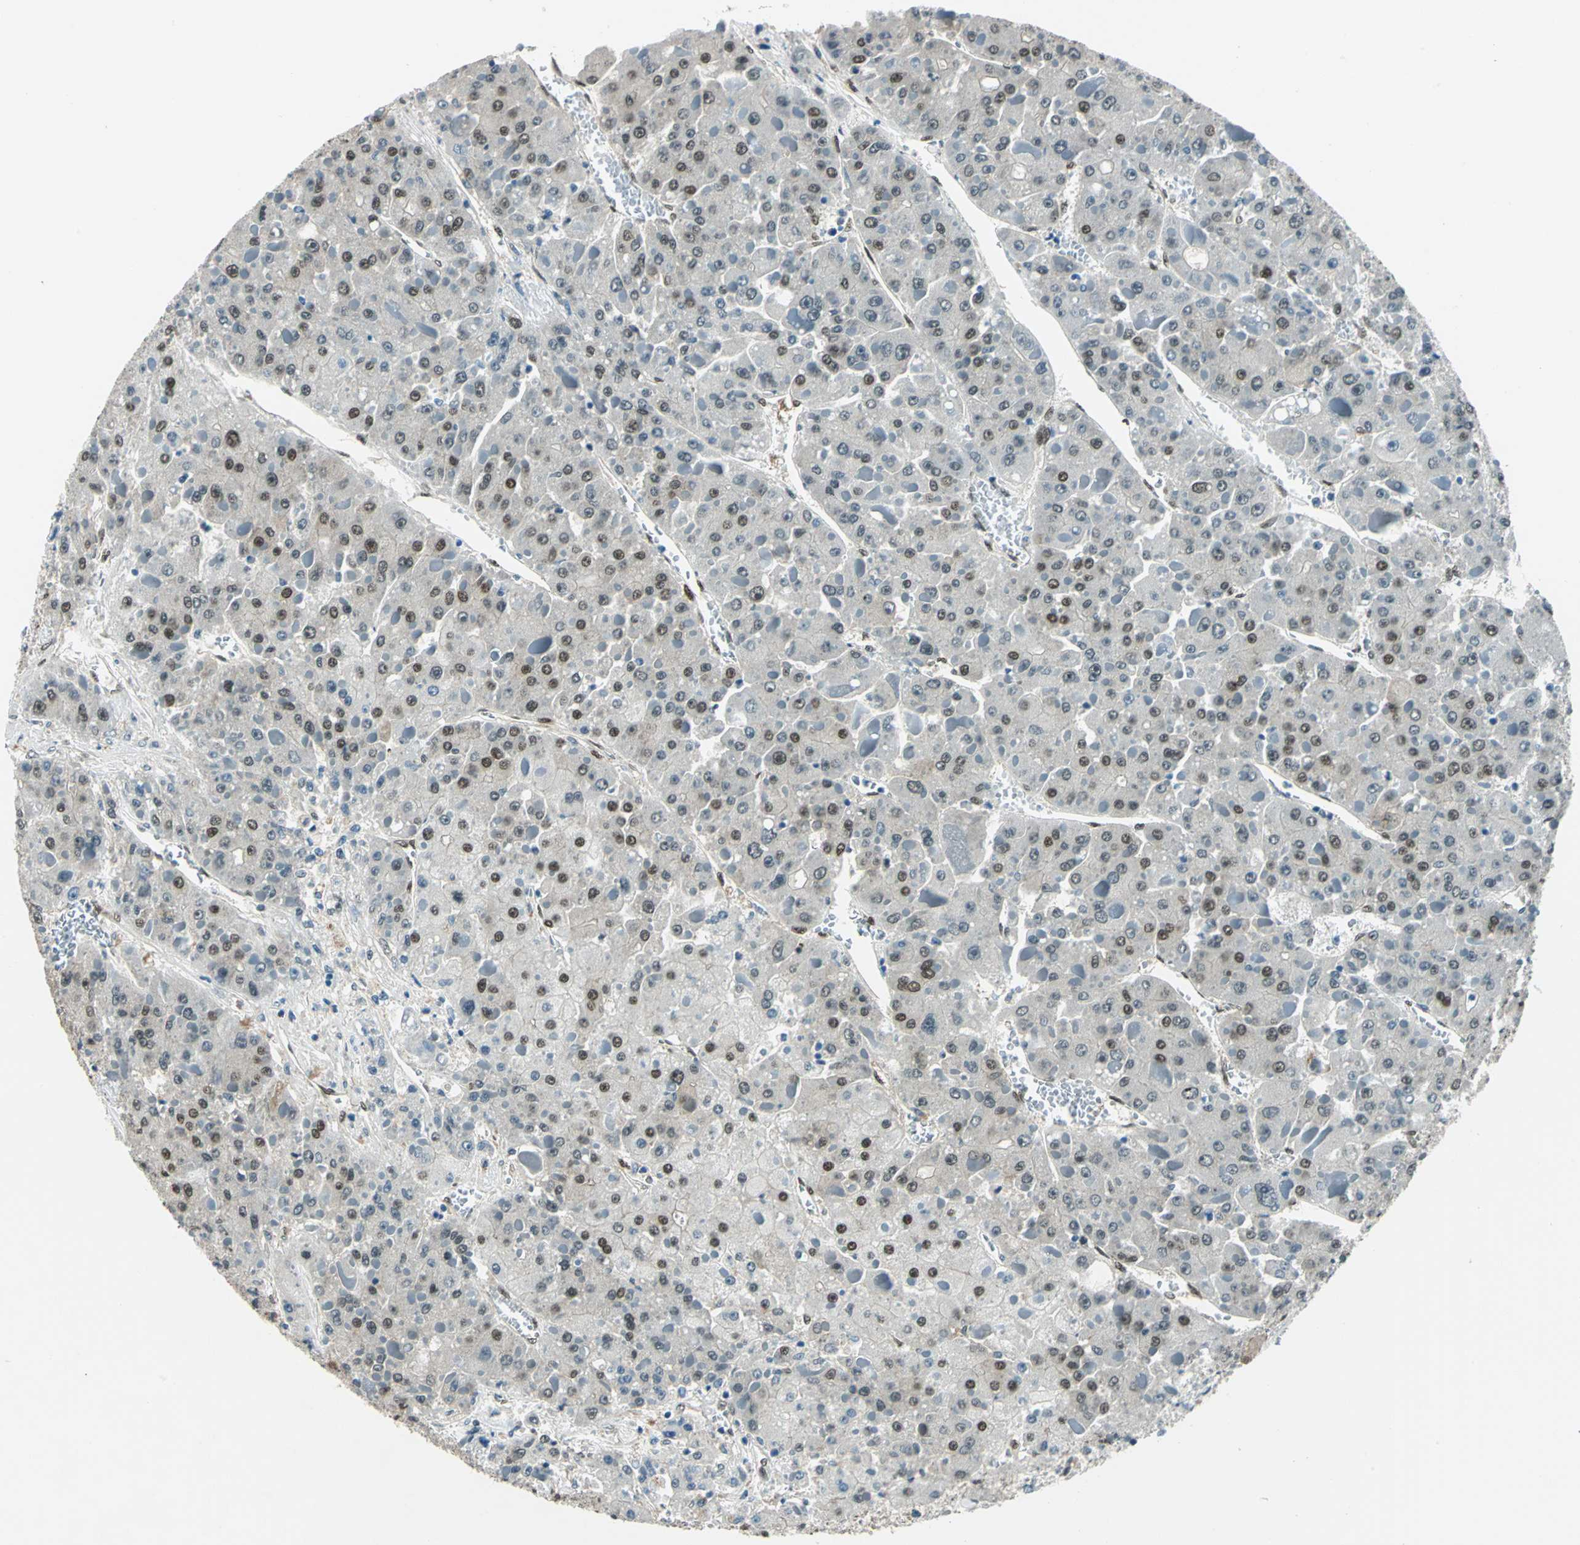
{"staining": {"intensity": "moderate", "quantity": ">75%", "location": "cytoplasmic/membranous,nuclear"}, "tissue": "liver cancer", "cell_type": "Tumor cells", "image_type": "cancer", "snomed": [{"axis": "morphology", "description": "Carcinoma, Hepatocellular, NOS"}, {"axis": "topography", "description": "Liver"}], "caption": "Immunohistochemical staining of hepatocellular carcinoma (liver) reveals medium levels of moderate cytoplasmic/membranous and nuclear expression in approximately >75% of tumor cells. The staining was performed using DAB (3,3'-diaminobenzidine) to visualize the protein expression in brown, while the nuclei were stained in blue with hematoxylin (Magnification: 20x).", "gene": "NFIA", "patient": {"sex": "female", "age": 73}}